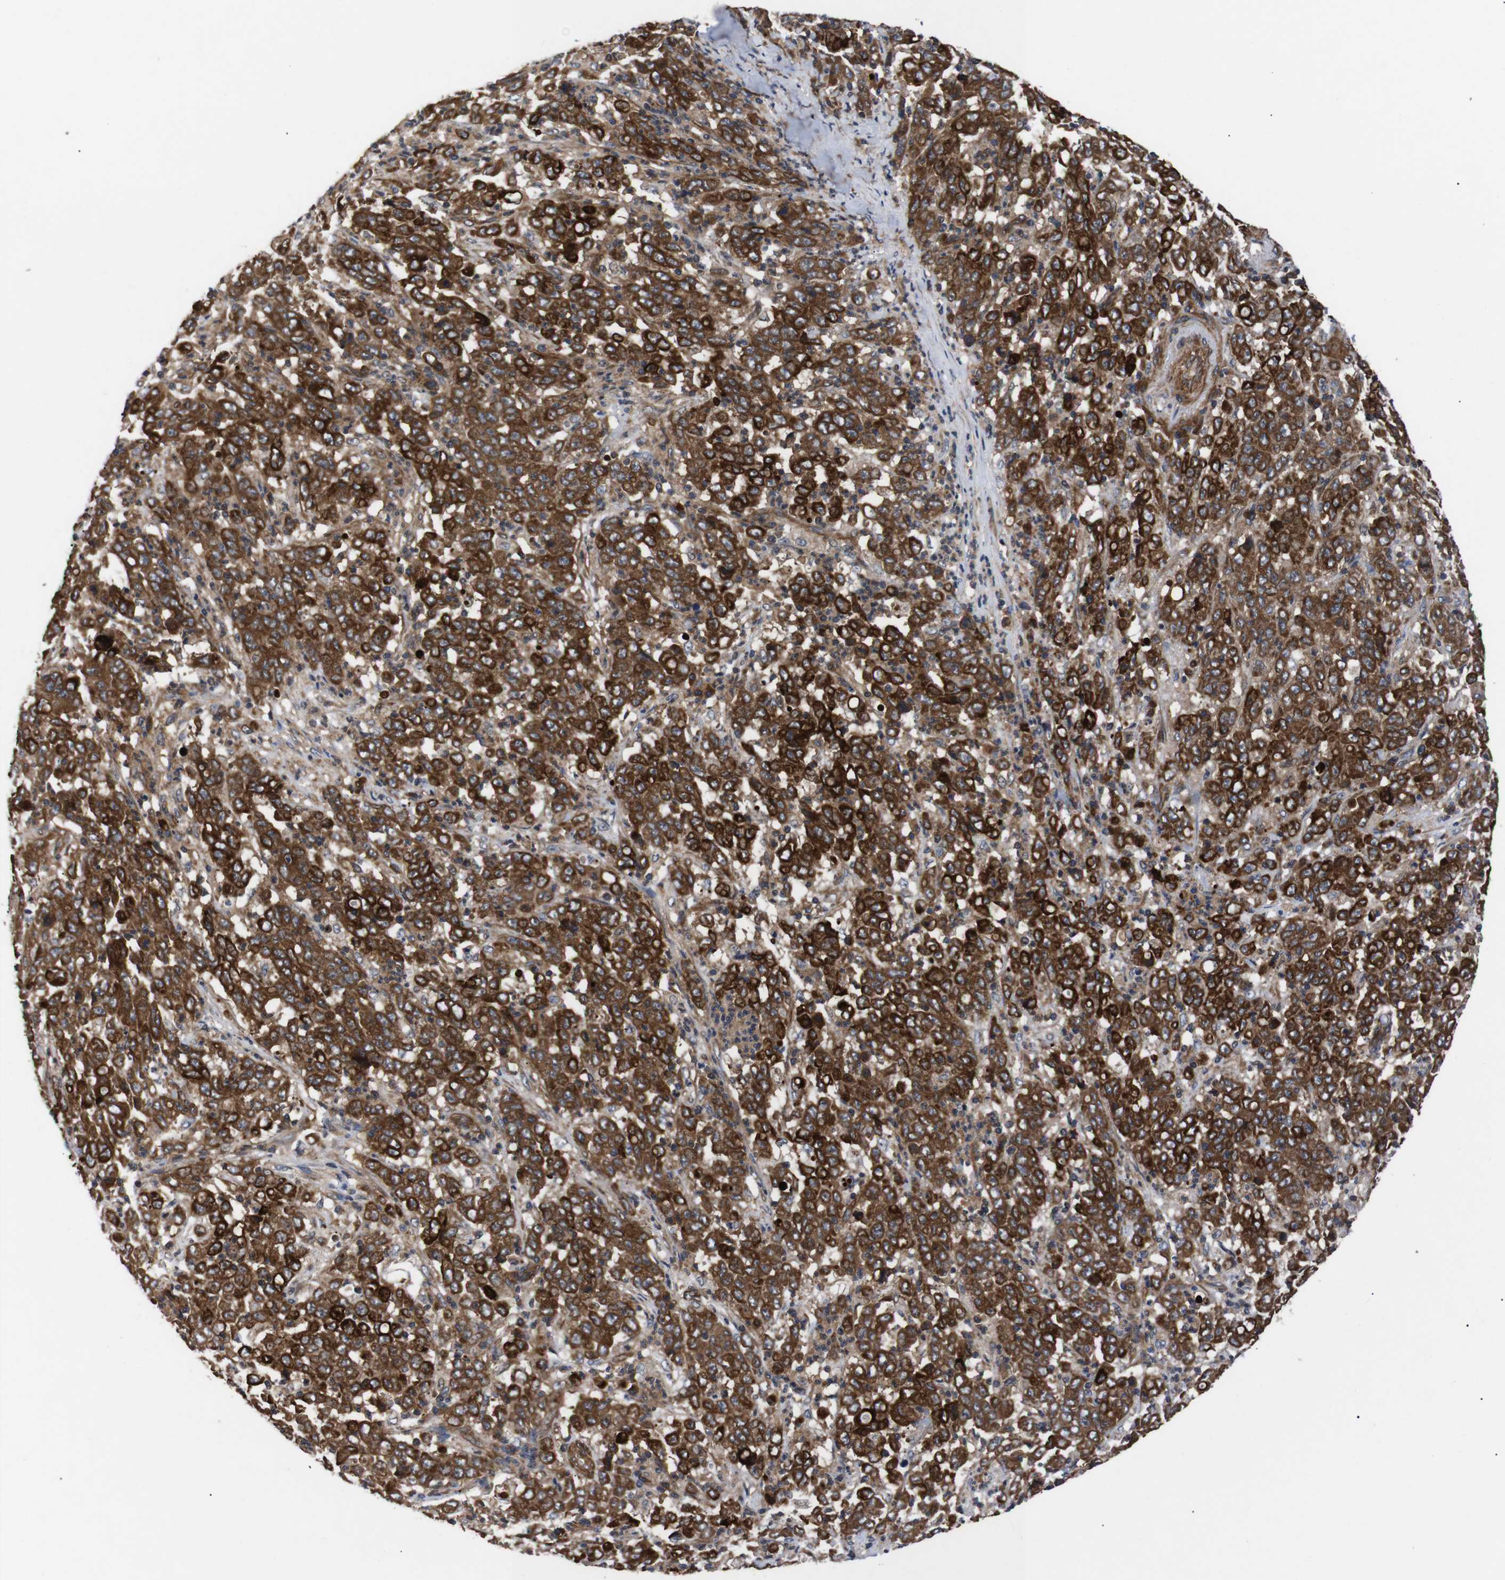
{"staining": {"intensity": "strong", "quantity": ">75%", "location": "cytoplasmic/membranous"}, "tissue": "stomach cancer", "cell_type": "Tumor cells", "image_type": "cancer", "snomed": [{"axis": "morphology", "description": "Adenocarcinoma, NOS"}, {"axis": "topography", "description": "Stomach, lower"}], "caption": "Stomach cancer stained for a protein reveals strong cytoplasmic/membranous positivity in tumor cells.", "gene": "PAWR", "patient": {"sex": "female", "age": 71}}